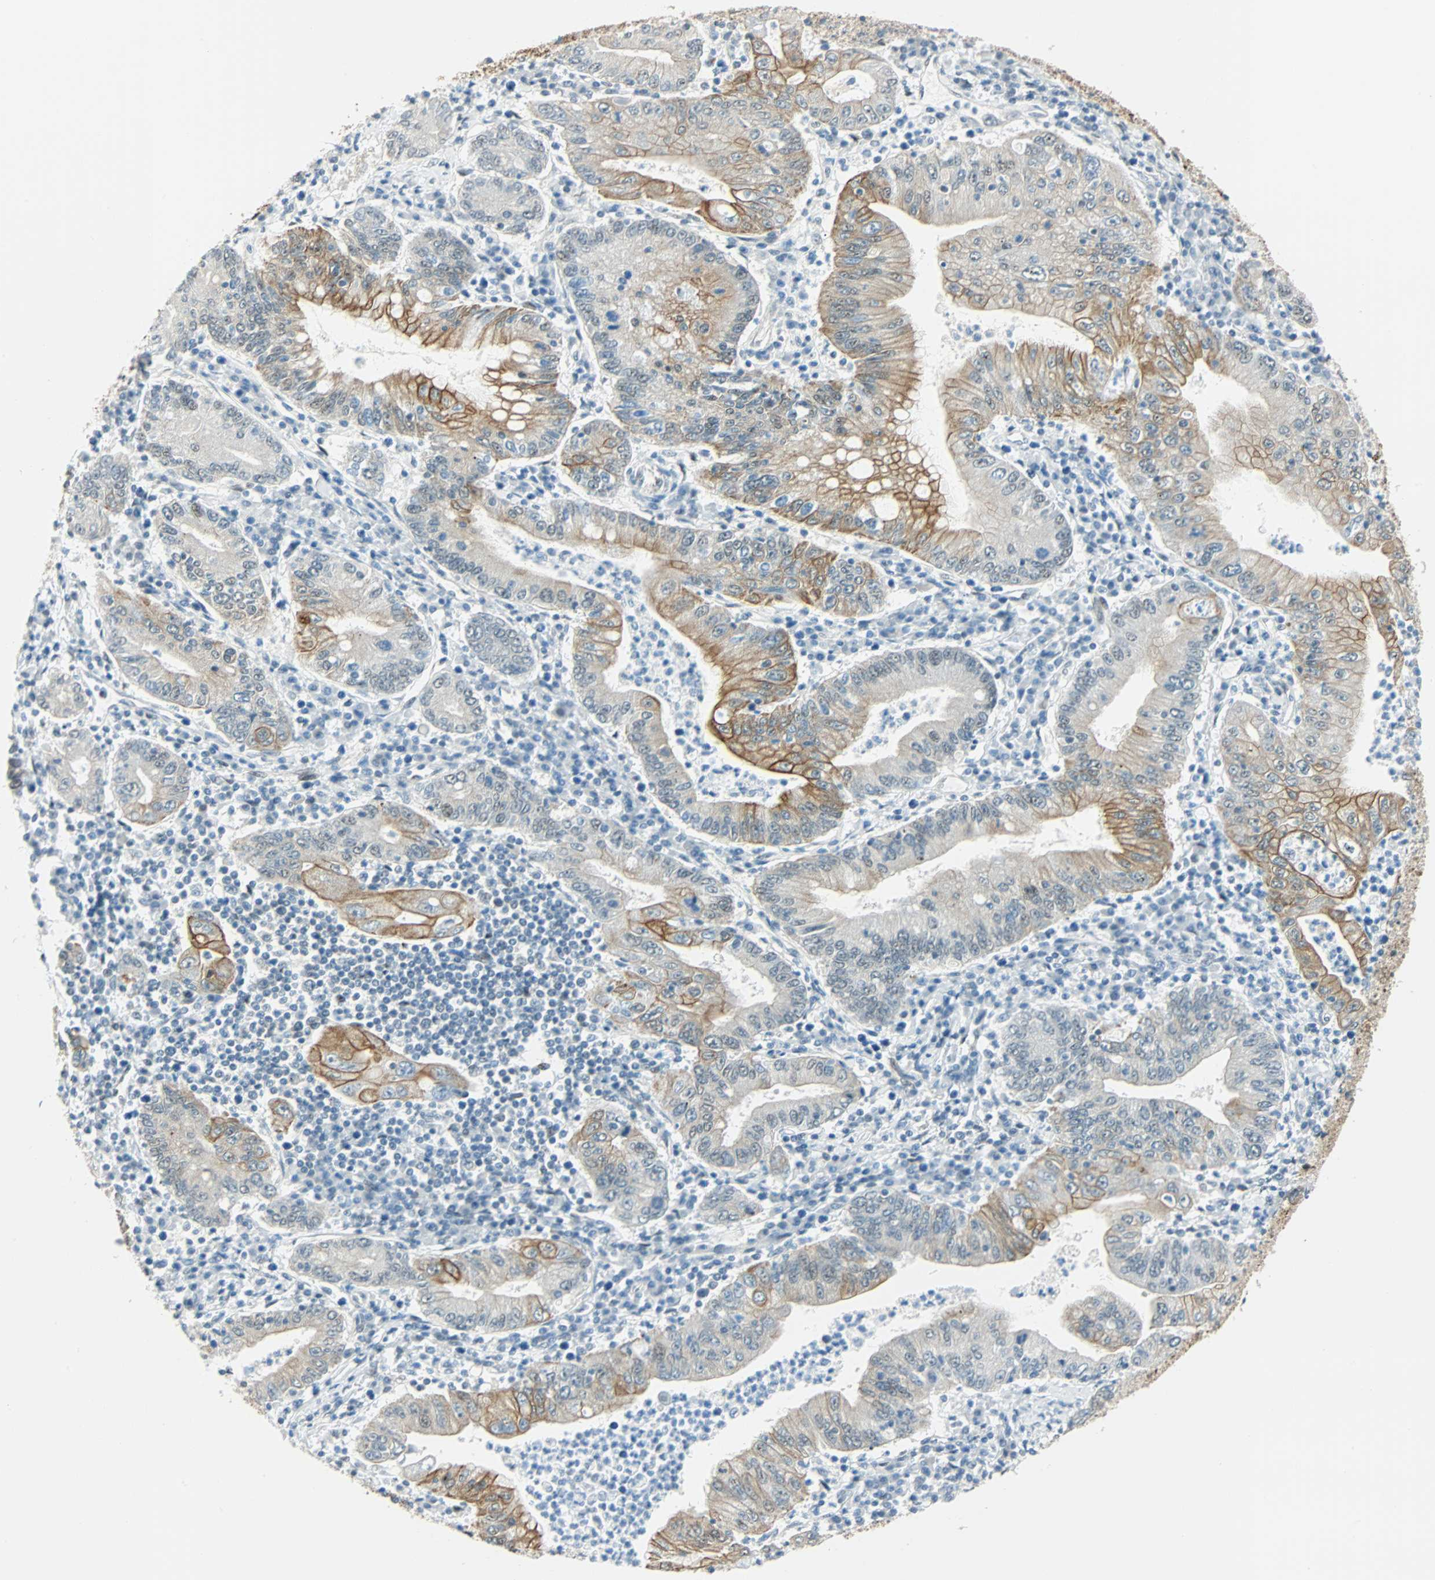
{"staining": {"intensity": "strong", "quantity": "<25%", "location": "cytoplasmic/membranous"}, "tissue": "stomach cancer", "cell_type": "Tumor cells", "image_type": "cancer", "snomed": [{"axis": "morphology", "description": "Normal tissue, NOS"}, {"axis": "morphology", "description": "Adenocarcinoma, NOS"}, {"axis": "topography", "description": "Esophagus"}, {"axis": "topography", "description": "Stomach, upper"}, {"axis": "topography", "description": "Peripheral nerve tissue"}], "caption": "Immunohistochemistry (IHC) image of neoplastic tissue: stomach cancer stained using IHC shows medium levels of strong protein expression localized specifically in the cytoplasmic/membranous of tumor cells, appearing as a cytoplasmic/membranous brown color.", "gene": "NELFE", "patient": {"sex": "male", "age": 62}}